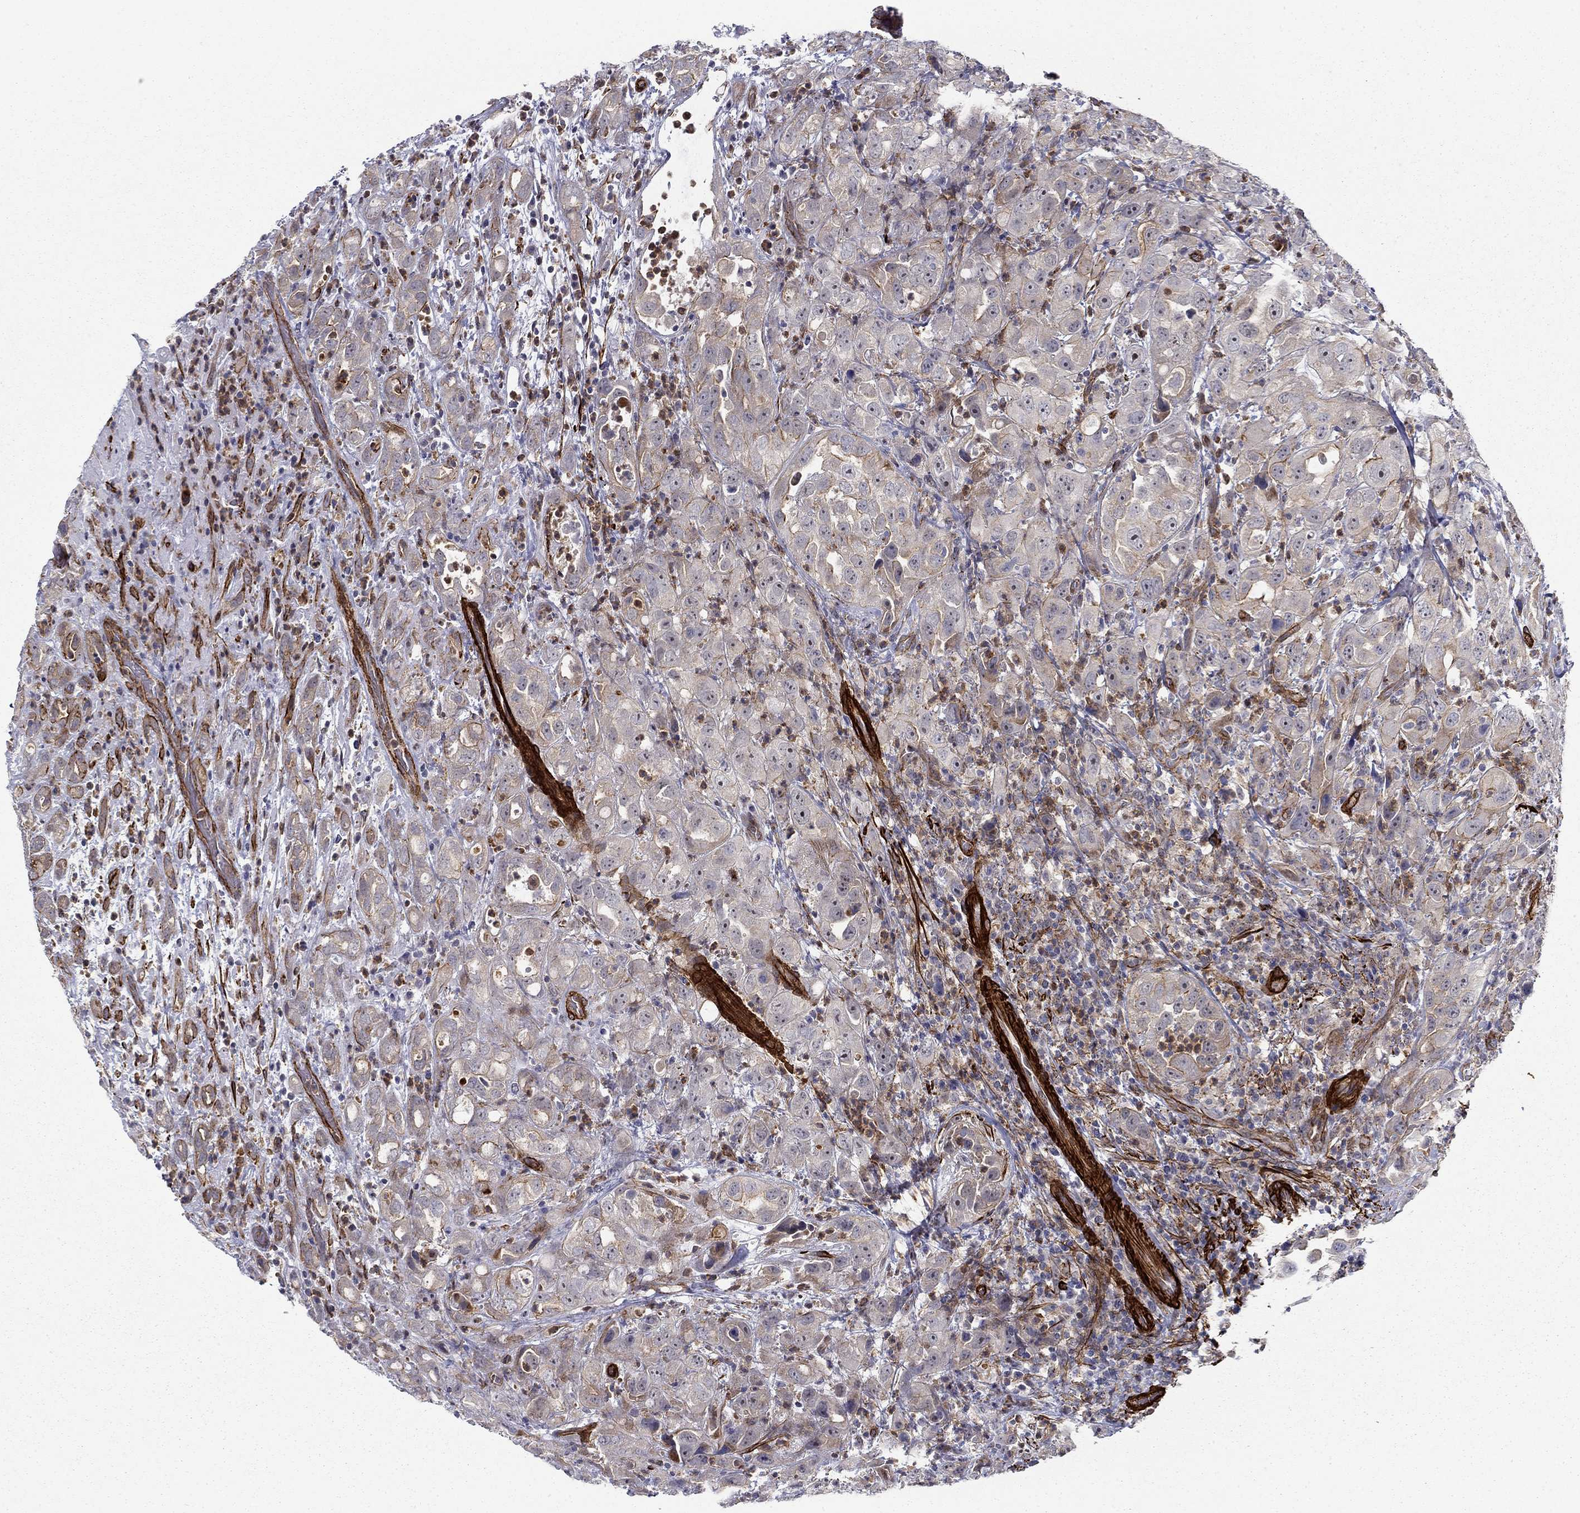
{"staining": {"intensity": "moderate", "quantity": "<25%", "location": "cytoplasmic/membranous"}, "tissue": "urothelial cancer", "cell_type": "Tumor cells", "image_type": "cancer", "snomed": [{"axis": "morphology", "description": "Urothelial carcinoma, High grade"}, {"axis": "topography", "description": "Urinary bladder"}], "caption": "An immunohistochemistry photomicrograph of neoplastic tissue is shown. Protein staining in brown labels moderate cytoplasmic/membranous positivity in urothelial cancer within tumor cells. The protein is stained brown, and the nuclei are stained in blue (DAB (3,3'-diaminobenzidine) IHC with brightfield microscopy, high magnification).", "gene": "KRBA1", "patient": {"sex": "female", "age": 41}}